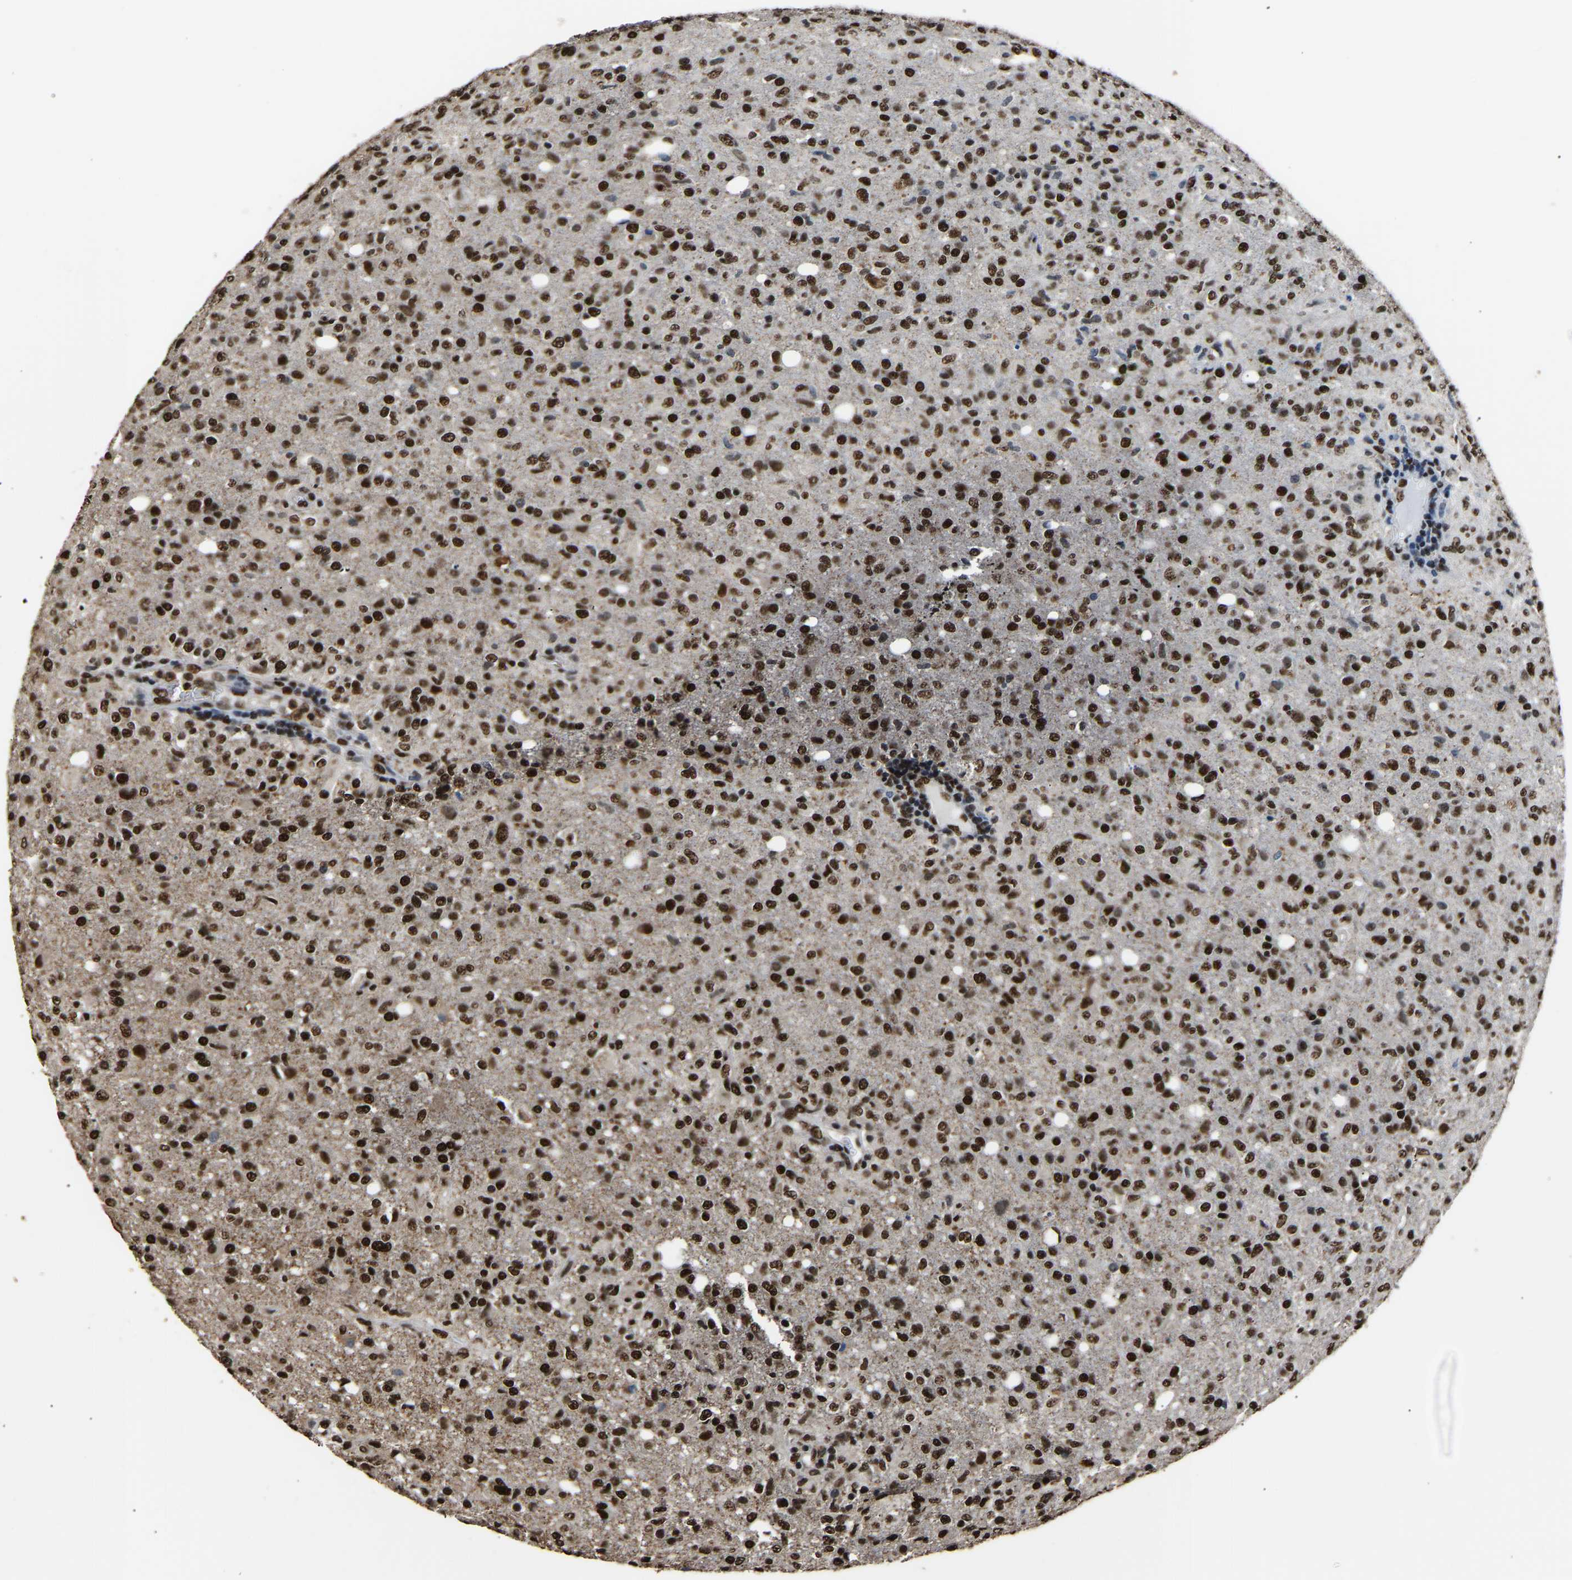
{"staining": {"intensity": "strong", "quantity": ">75%", "location": "nuclear"}, "tissue": "glioma", "cell_type": "Tumor cells", "image_type": "cancer", "snomed": [{"axis": "morphology", "description": "Glioma, malignant, High grade"}, {"axis": "topography", "description": "Brain"}], "caption": "A photomicrograph of human malignant glioma (high-grade) stained for a protein shows strong nuclear brown staining in tumor cells. (DAB (3,3'-diaminobenzidine) = brown stain, brightfield microscopy at high magnification).", "gene": "SAFB", "patient": {"sex": "female", "age": 57}}